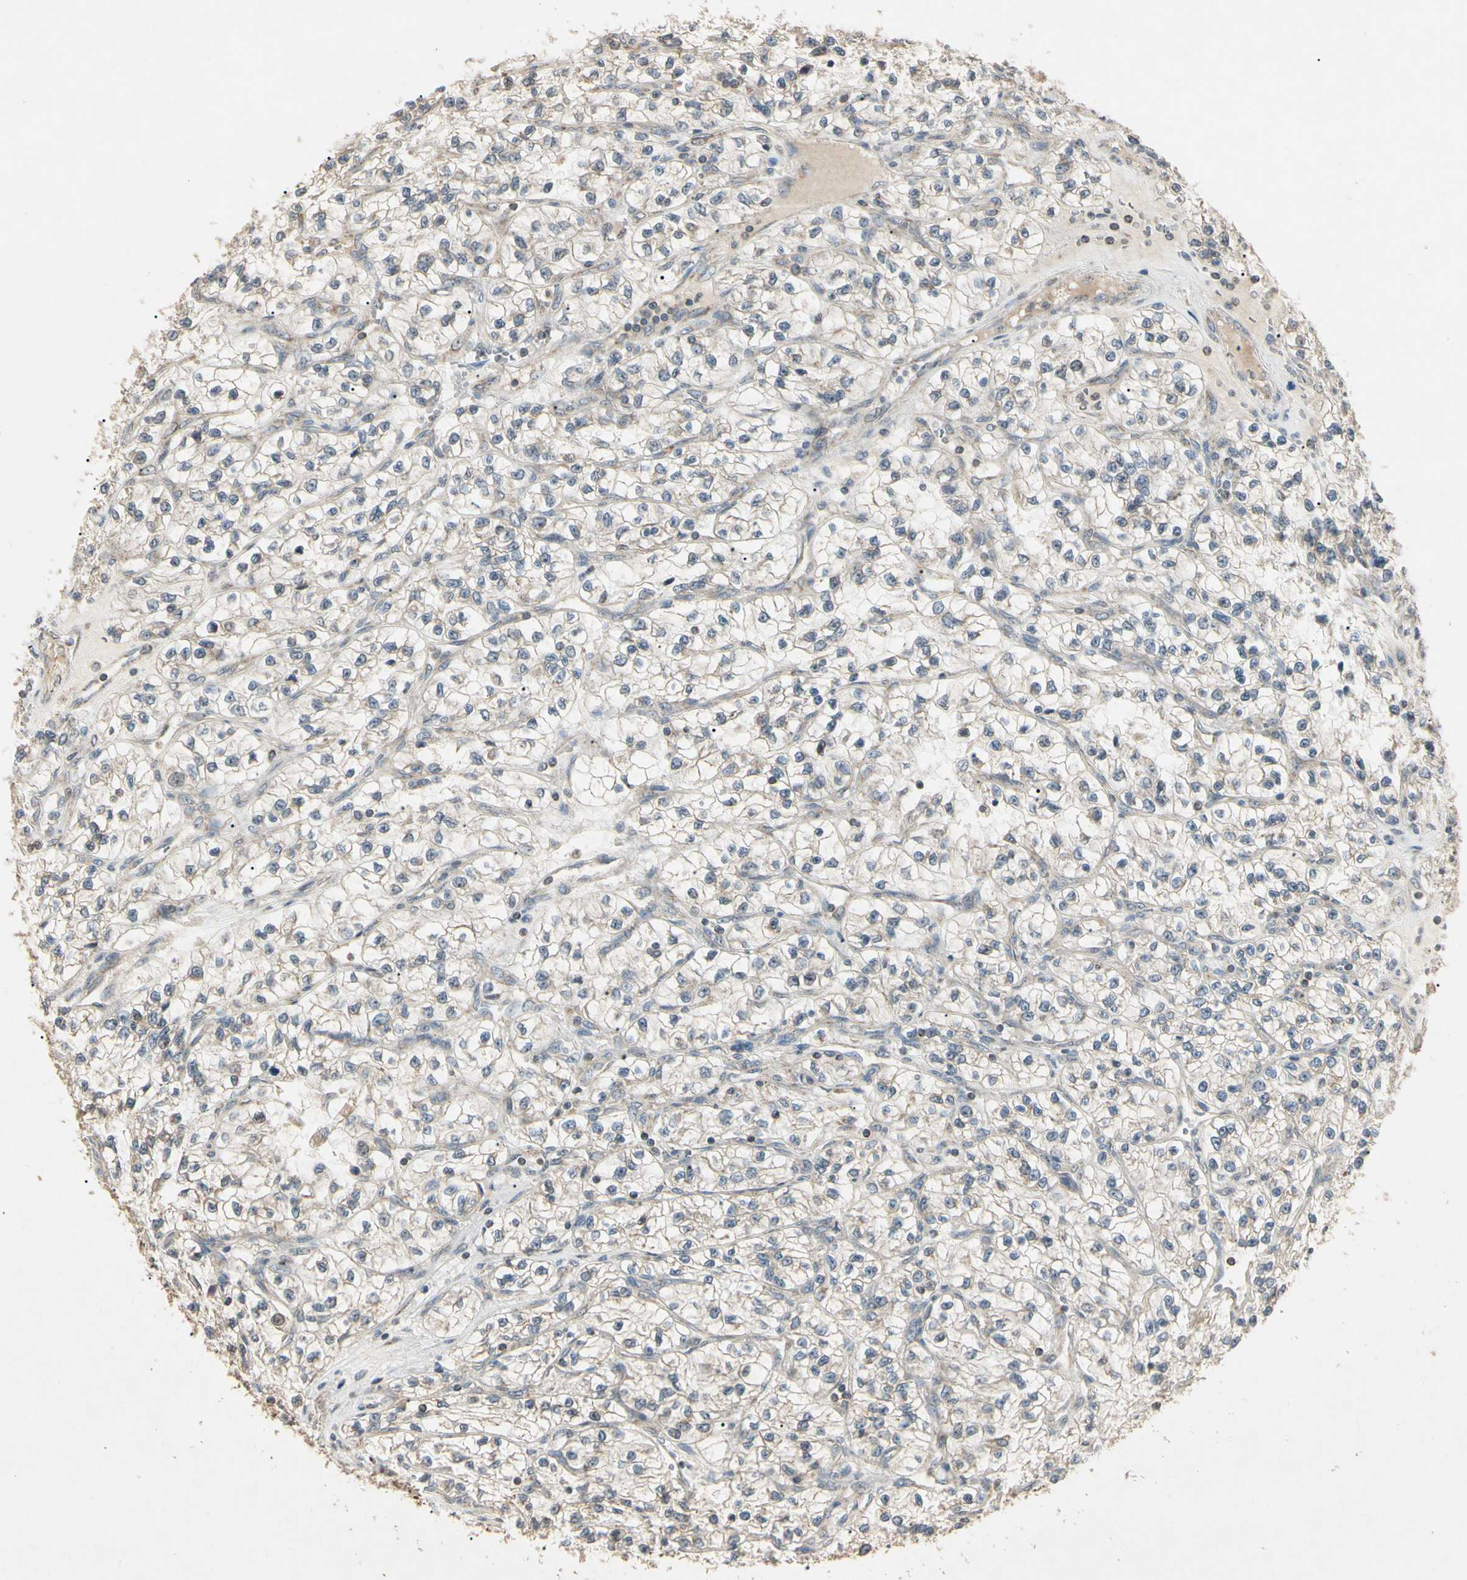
{"staining": {"intensity": "weak", "quantity": ">75%", "location": "cytoplasmic/membranous"}, "tissue": "renal cancer", "cell_type": "Tumor cells", "image_type": "cancer", "snomed": [{"axis": "morphology", "description": "Adenocarcinoma, NOS"}, {"axis": "topography", "description": "Kidney"}], "caption": "An image of human renal cancer (adenocarcinoma) stained for a protein demonstrates weak cytoplasmic/membranous brown staining in tumor cells.", "gene": "PRDX5", "patient": {"sex": "female", "age": 57}}